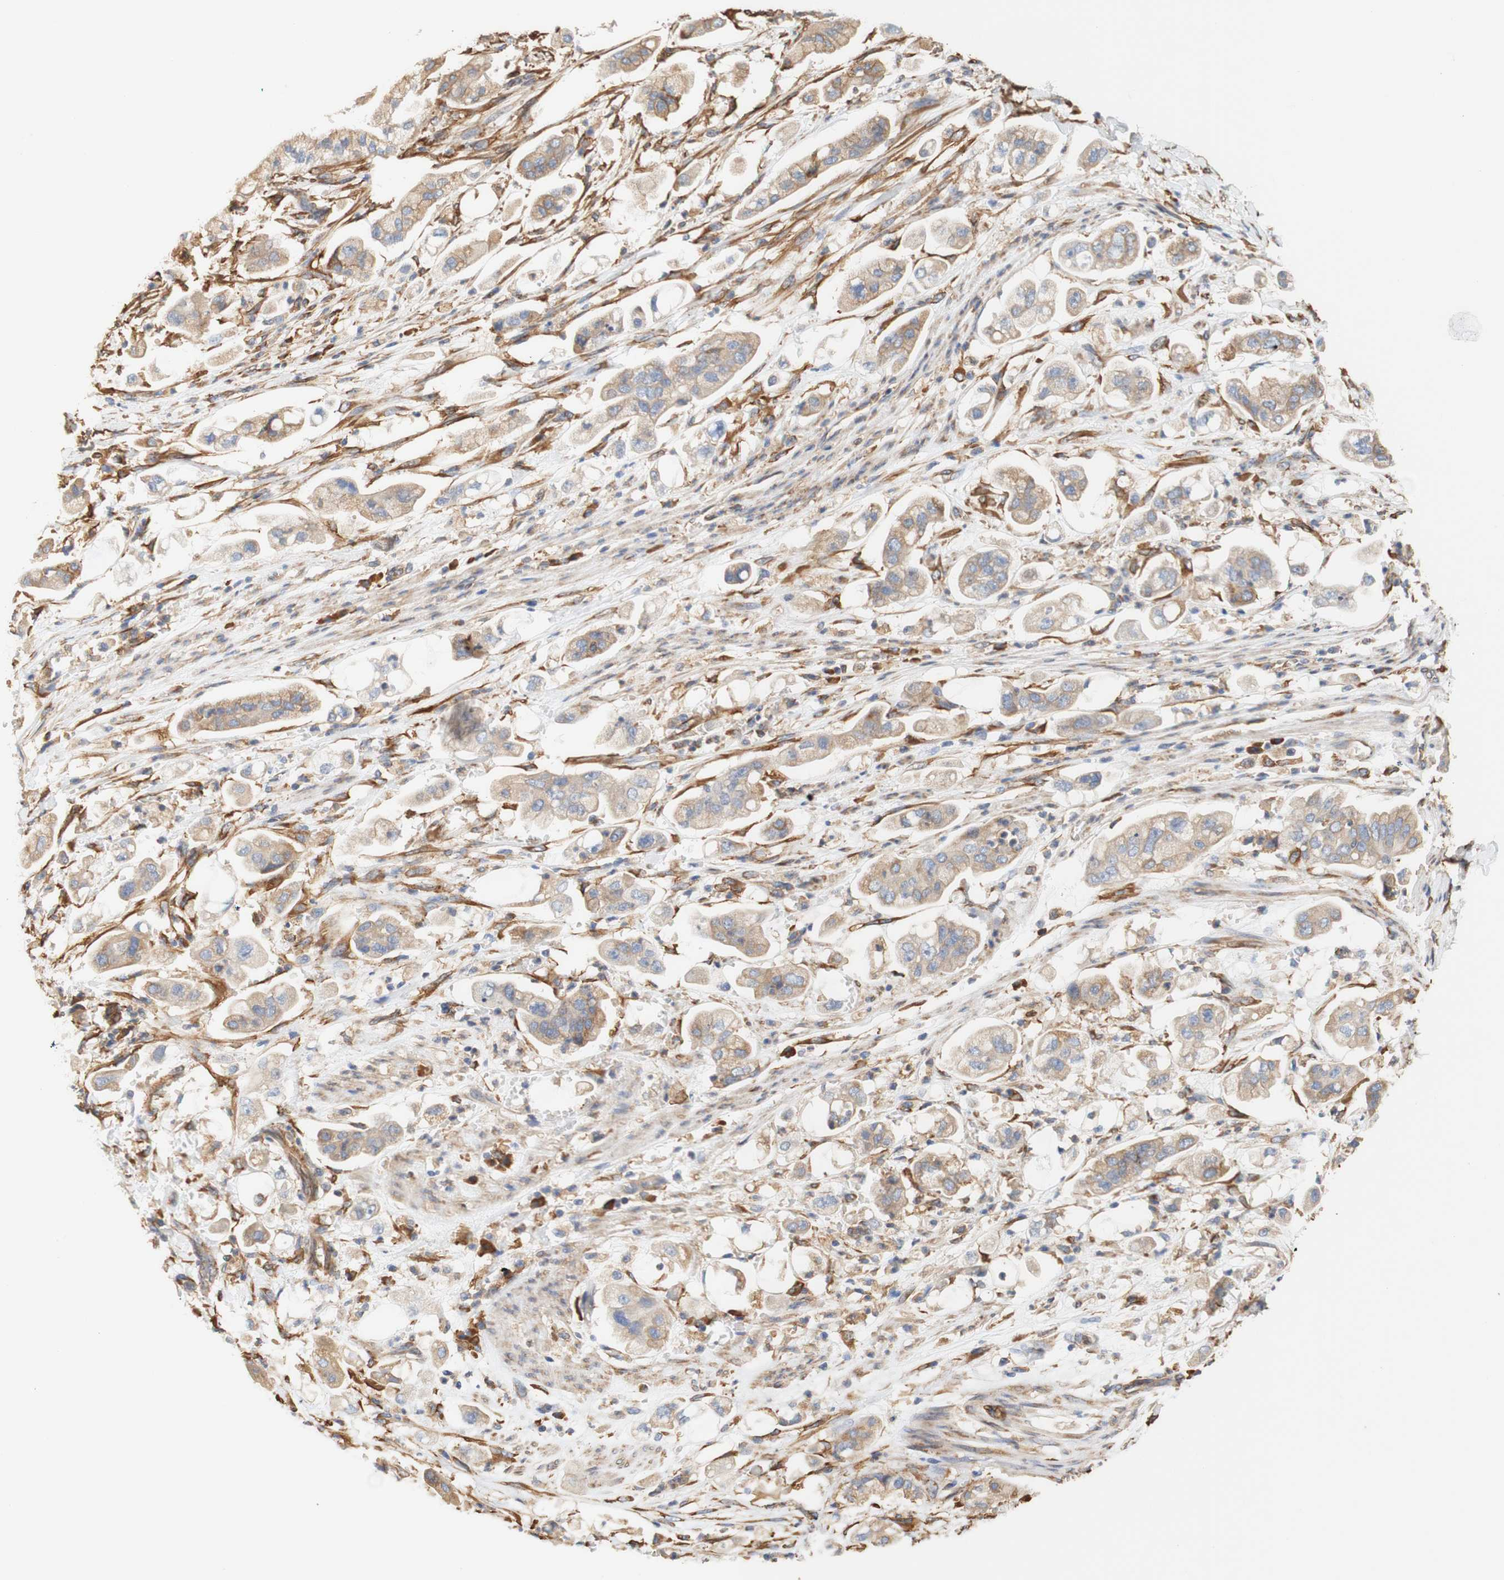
{"staining": {"intensity": "moderate", "quantity": ">75%", "location": "cytoplasmic/membranous"}, "tissue": "stomach cancer", "cell_type": "Tumor cells", "image_type": "cancer", "snomed": [{"axis": "morphology", "description": "Adenocarcinoma, NOS"}, {"axis": "topography", "description": "Stomach"}], "caption": "High-magnification brightfield microscopy of stomach adenocarcinoma stained with DAB (brown) and counterstained with hematoxylin (blue). tumor cells exhibit moderate cytoplasmic/membranous expression is appreciated in approximately>75% of cells. The protein of interest is shown in brown color, while the nuclei are stained blue.", "gene": "EIF2AK4", "patient": {"sex": "male", "age": 62}}